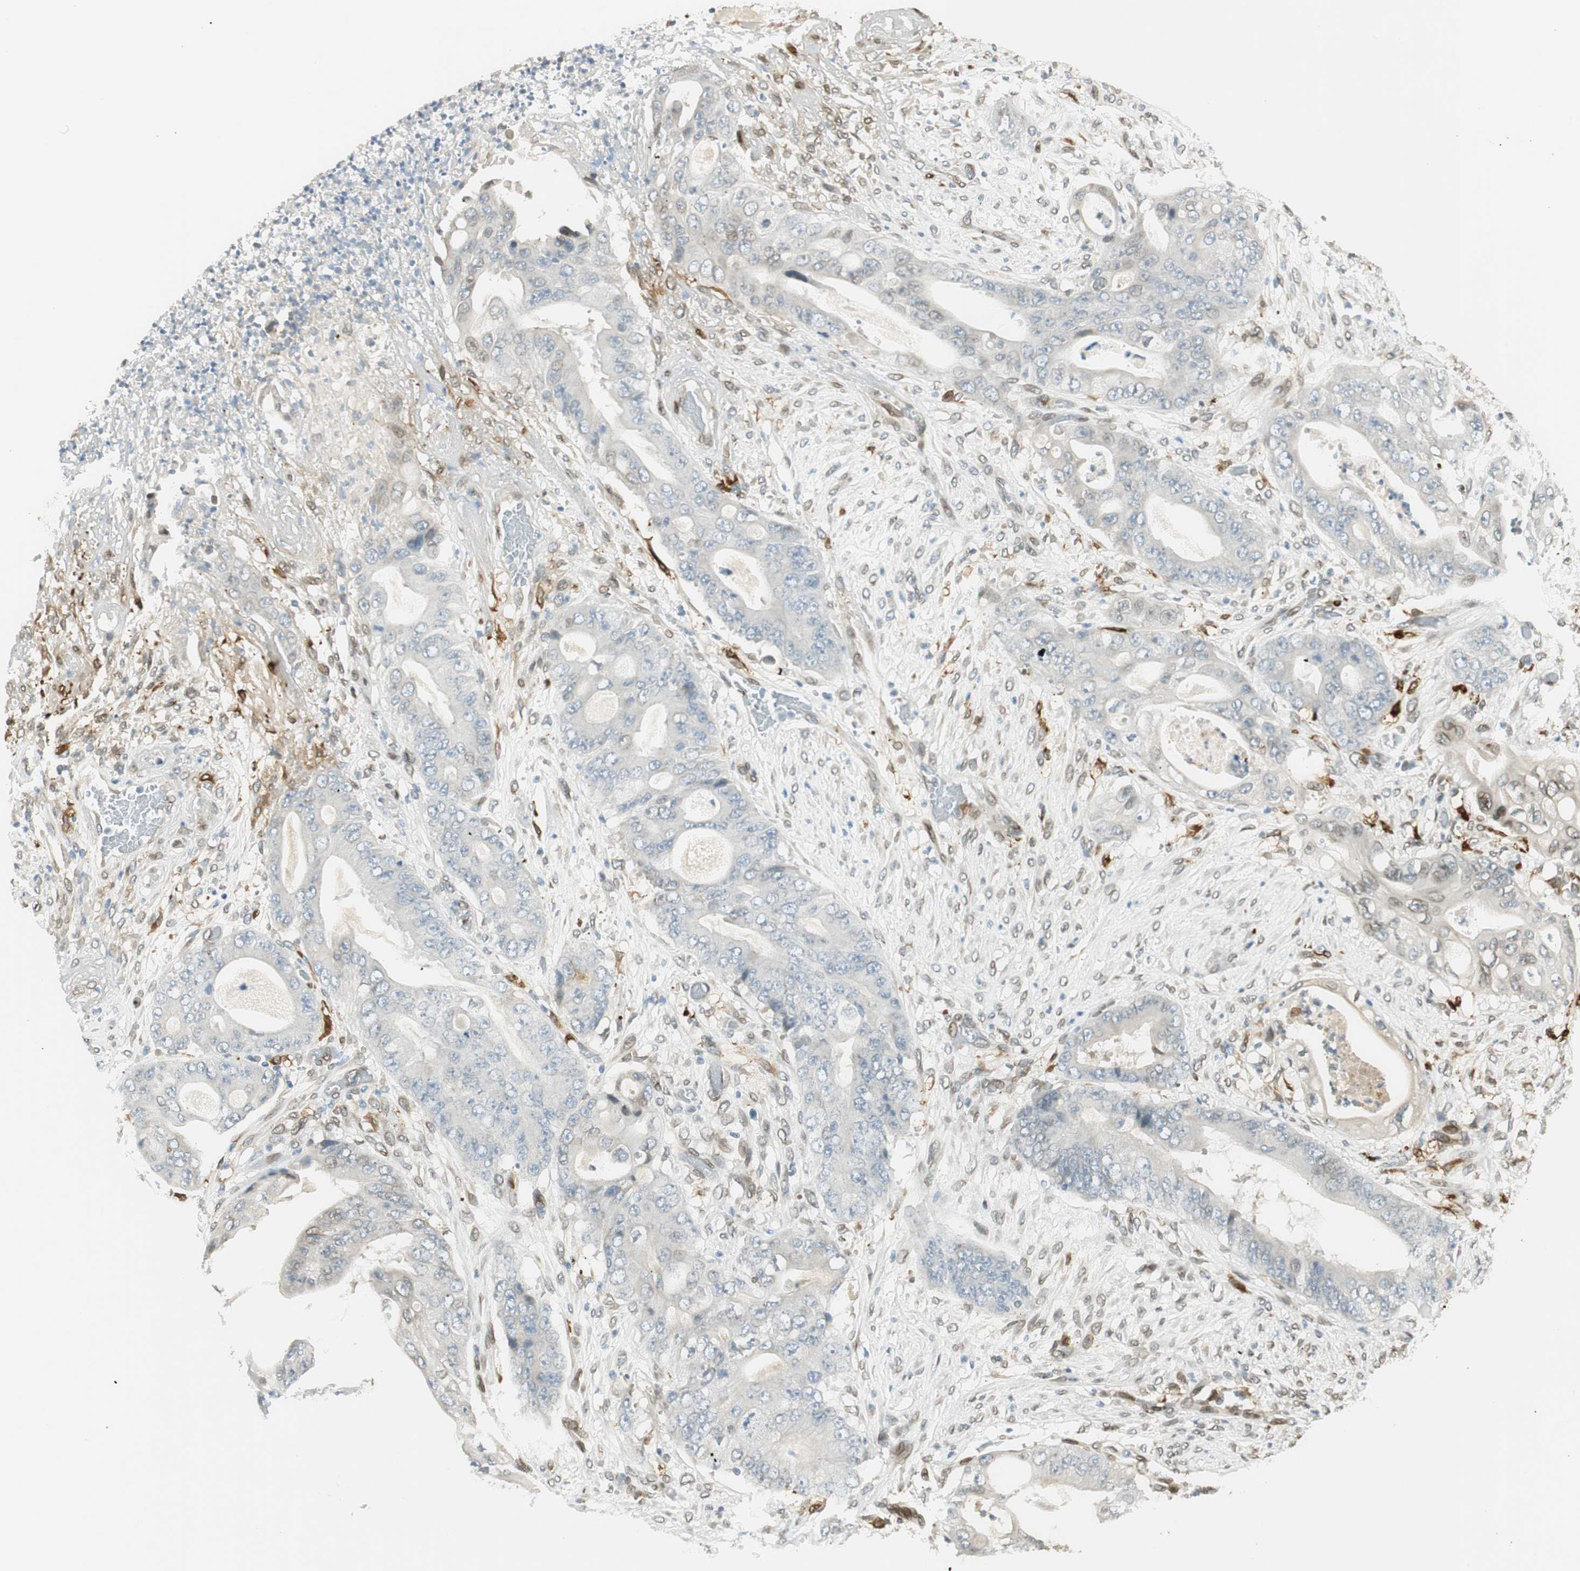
{"staining": {"intensity": "weak", "quantity": "25%-75%", "location": "nuclear"}, "tissue": "stomach cancer", "cell_type": "Tumor cells", "image_type": "cancer", "snomed": [{"axis": "morphology", "description": "Adenocarcinoma, NOS"}, {"axis": "topography", "description": "Stomach"}], "caption": "Immunohistochemistry (IHC) (DAB) staining of adenocarcinoma (stomach) displays weak nuclear protein staining in approximately 25%-75% of tumor cells.", "gene": "TMEM260", "patient": {"sex": "female", "age": 73}}